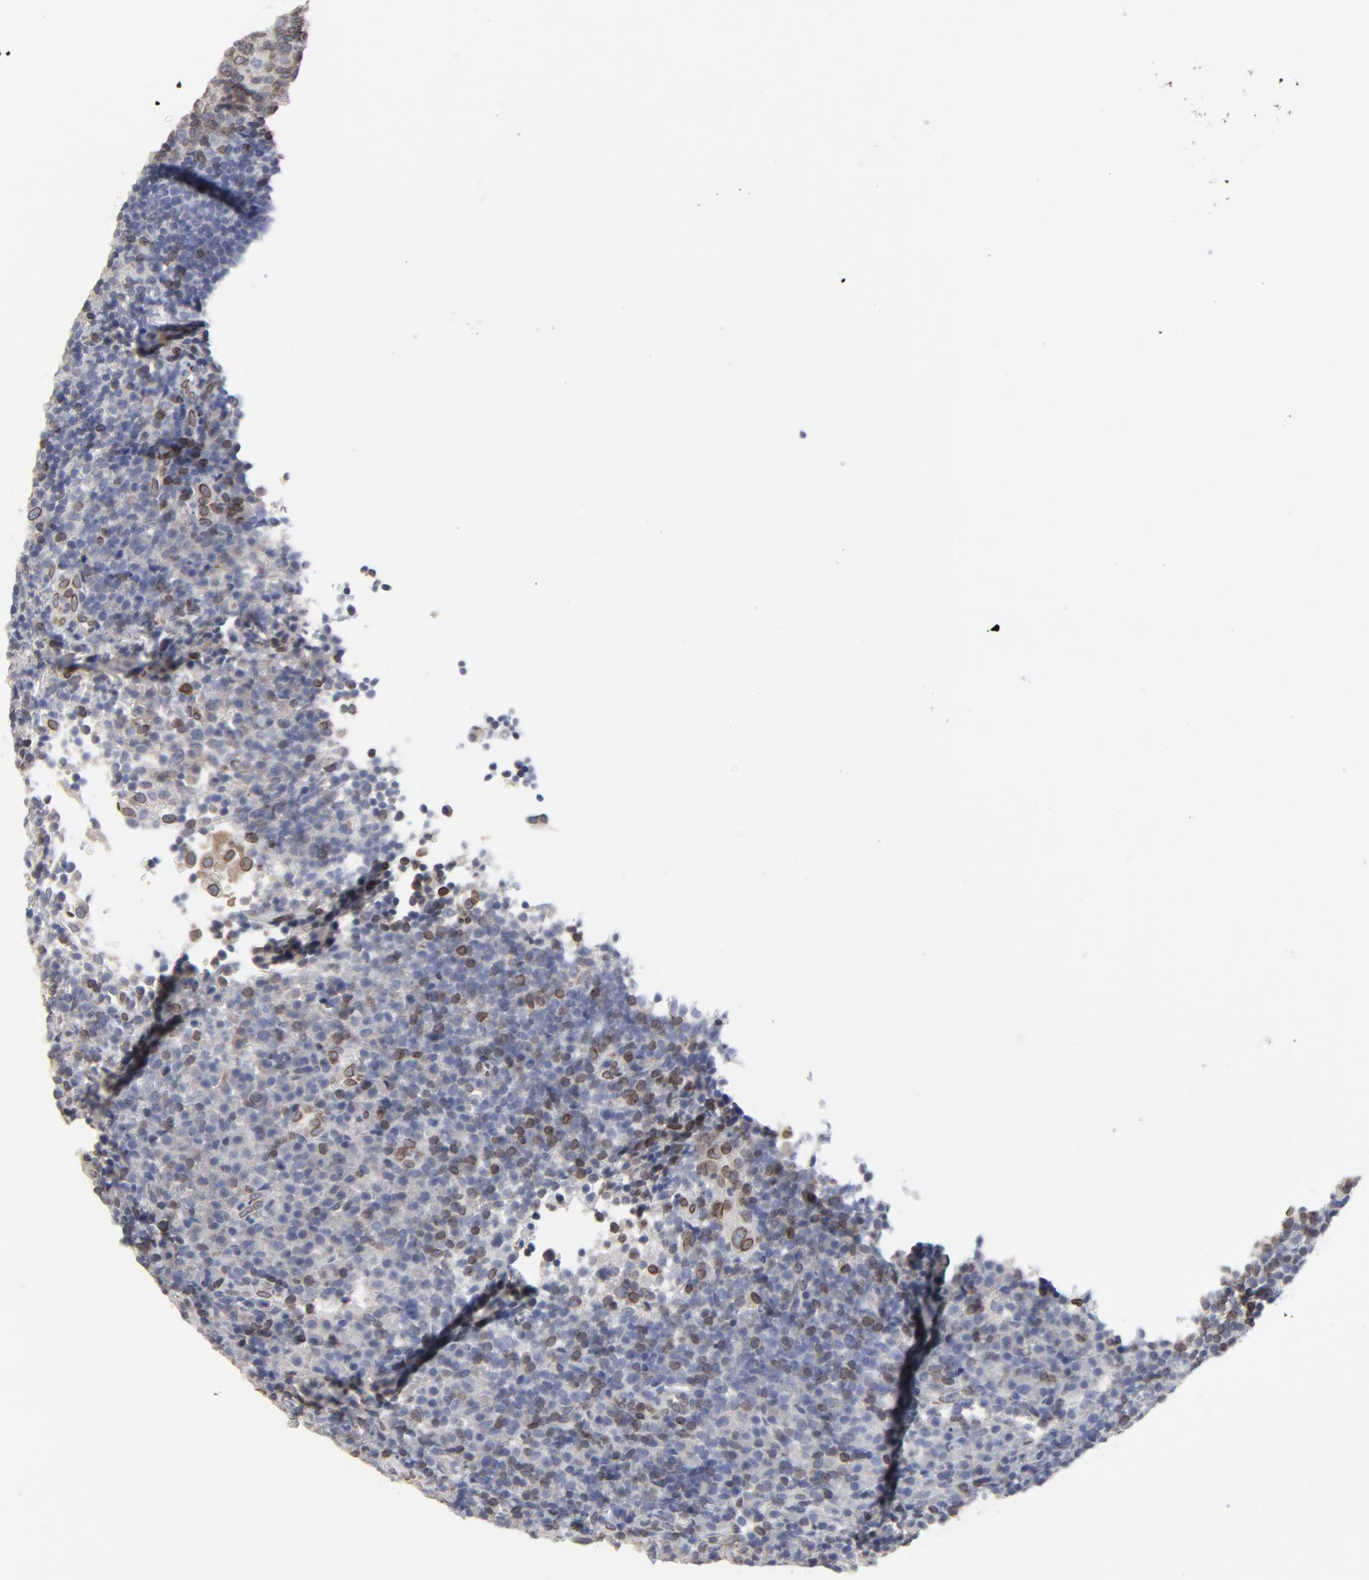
{"staining": {"intensity": "moderate", "quantity": ">75%", "location": "cytoplasmic/membranous,nuclear"}, "tissue": "tonsil", "cell_type": "Germinal center cells", "image_type": "normal", "snomed": [{"axis": "morphology", "description": "Normal tissue, NOS"}, {"axis": "topography", "description": "Tonsil"}], "caption": "Germinal center cells display moderate cytoplasmic/membranous,nuclear positivity in about >75% of cells in normal tonsil.", "gene": "SYNE2", "patient": {"sex": "female", "age": 40}}